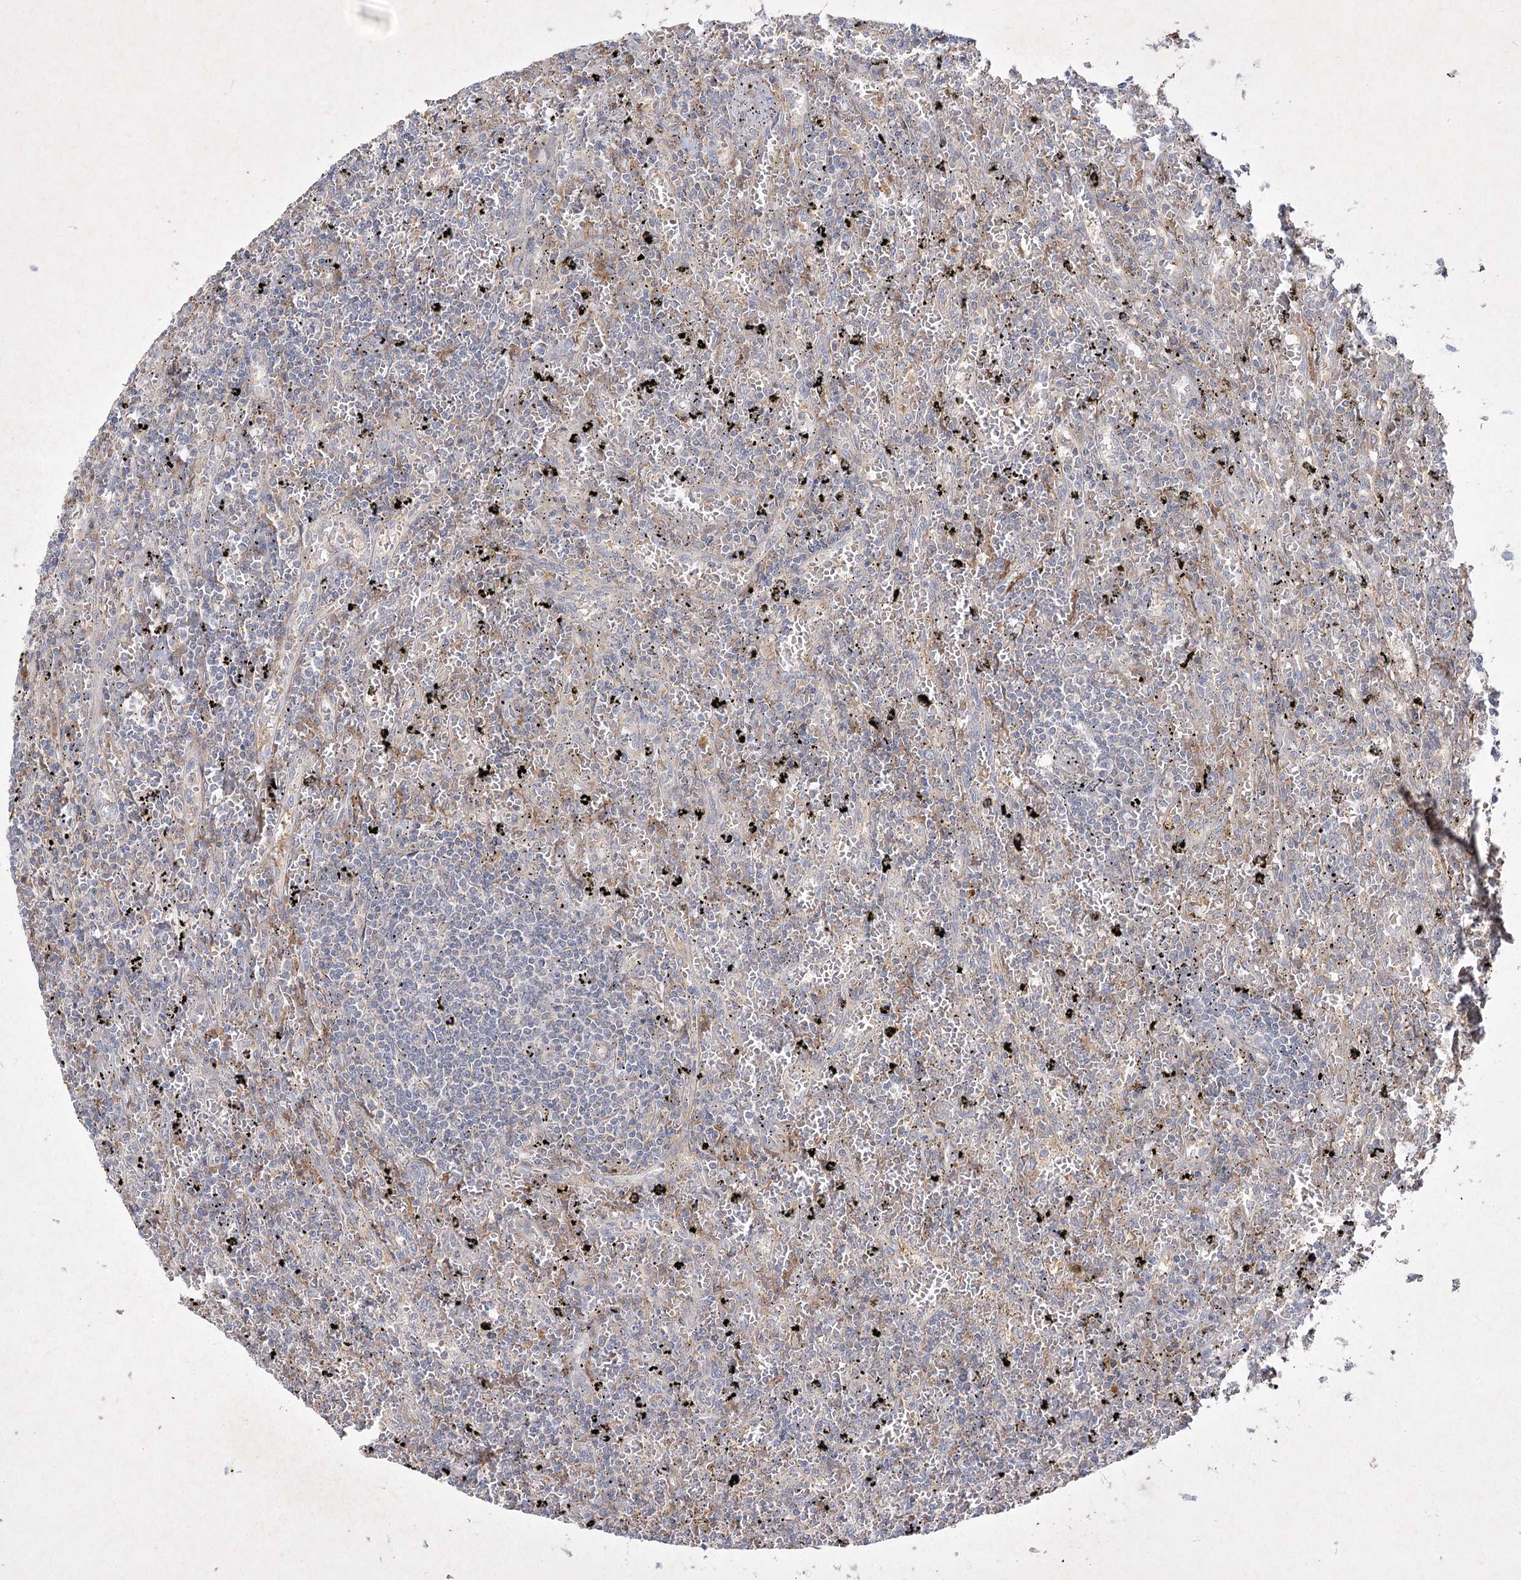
{"staining": {"intensity": "negative", "quantity": "none", "location": "none"}, "tissue": "lymphoma", "cell_type": "Tumor cells", "image_type": "cancer", "snomed": [{"axis": "morphology", "description": "Malignant lymphoma, non-Hodgkin's type, Low grade"}, {"axis": "topography", "description": "Spleen"}], "caption": "Protein analysis of low-grade malignant lymphoma, non-Hodgkin's type exhibits no significant expression in tumor cells. The staining was performed using DAB (3,3'-diaminobenzidine) to visualize the protein expression in brown, while the nuclei were stained in blue with hematoxylin (Magnification: 20x).", "gene": "CIB2", "patient": {"sex": "male", "age": 76}}